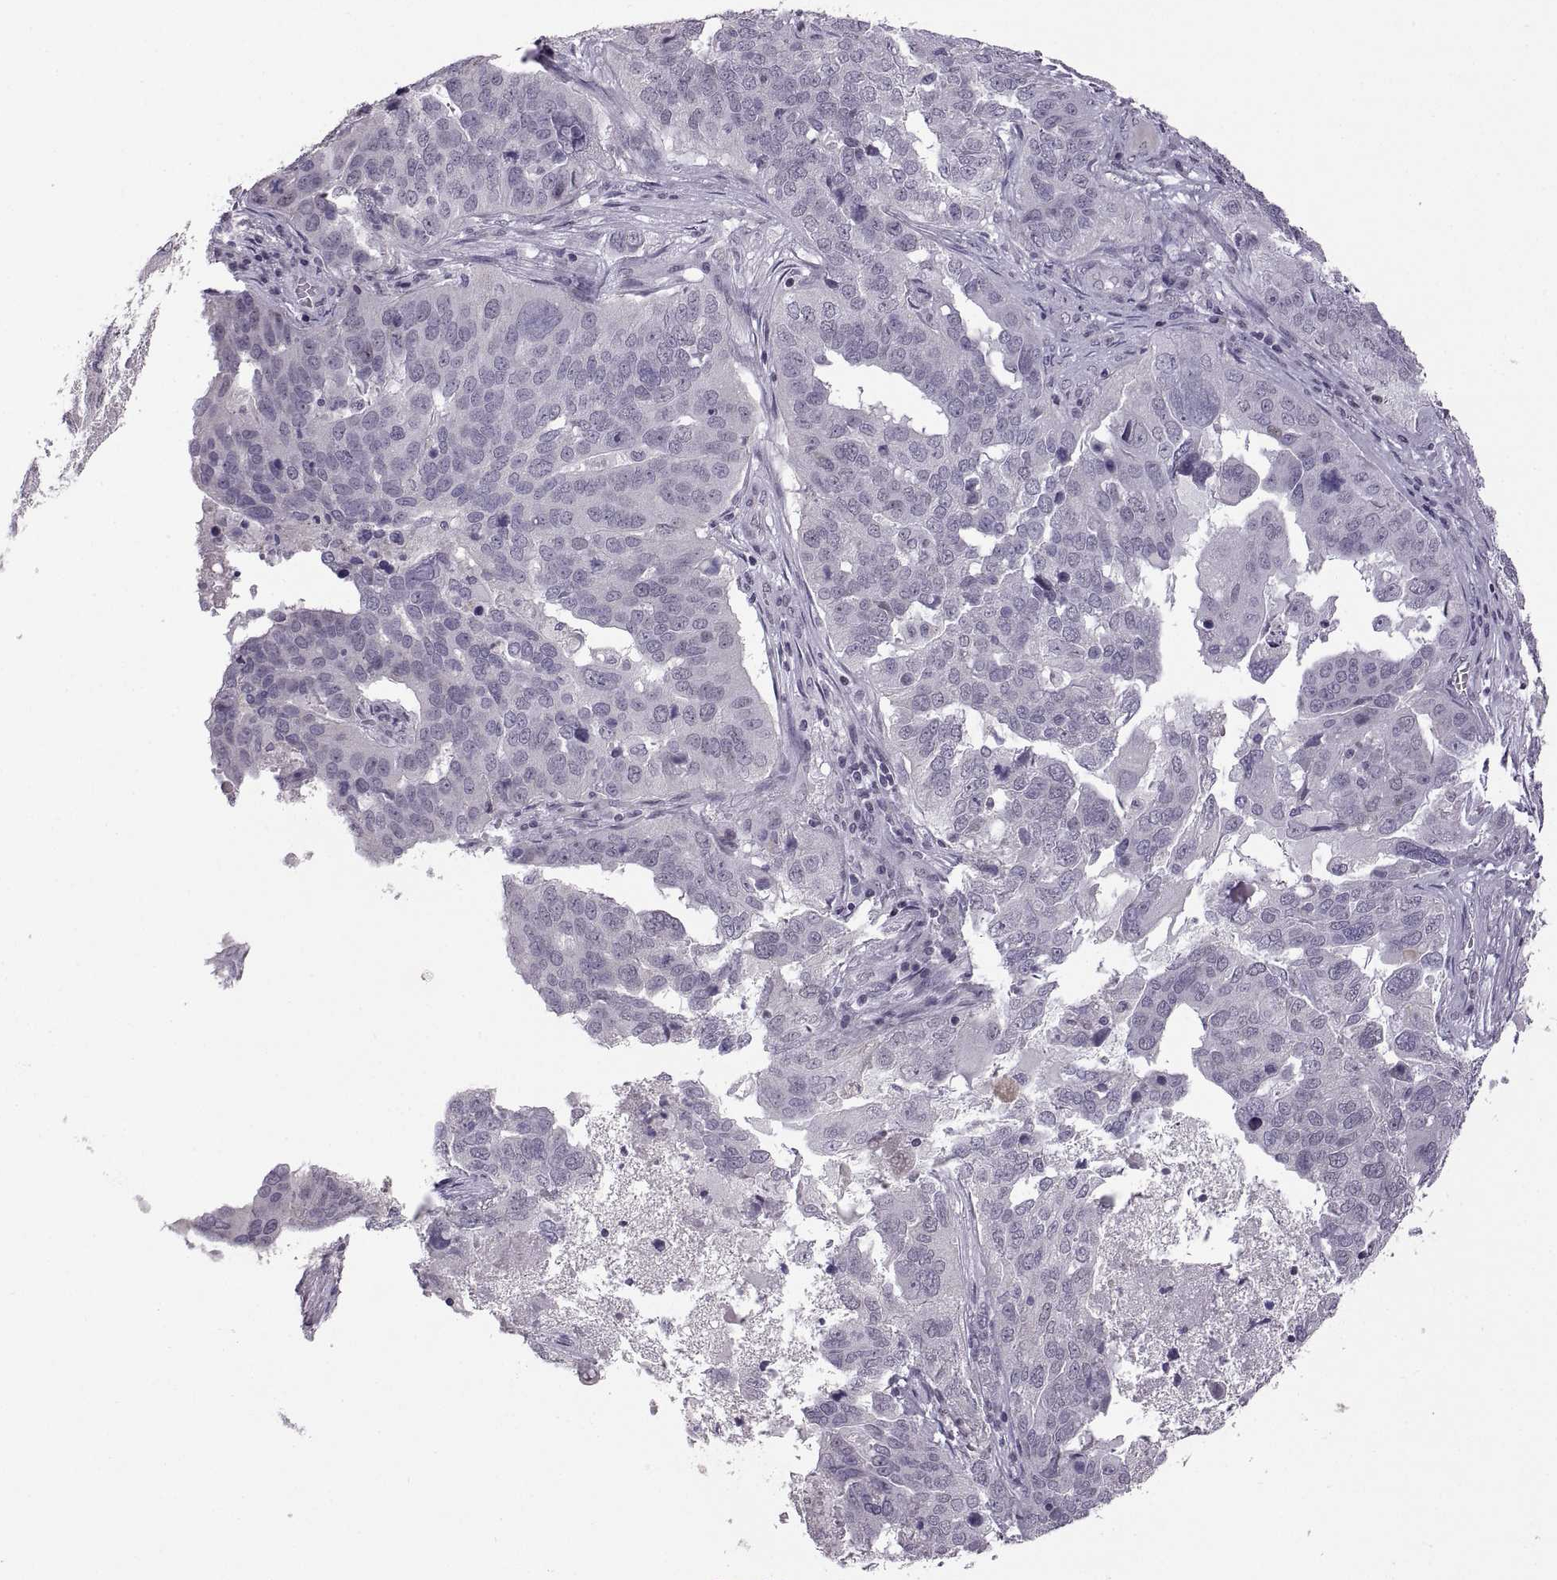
{"staining": {"intensity": "negative", "quantity": "none", "location": "none"}, "tissue": "ovarian cancer", "cell_type": "Tumor cells", "image_type": "cancer", "snomed": [{"axis": "morphology", "description": "Carcinoma, endometroid"}, {"axis": "topography", "description": "Soft tissue"}, {"axis": "topography", "description": "Ovary"}], "caption": "High power microscopy image of an immunohistochemistry (IHC) histopathology image of ovarian endometroid carcinoma, revealing no significant expression in tumor cells.", "gene": "NEK2", "patient": {"sex": "female", "age": 52}}